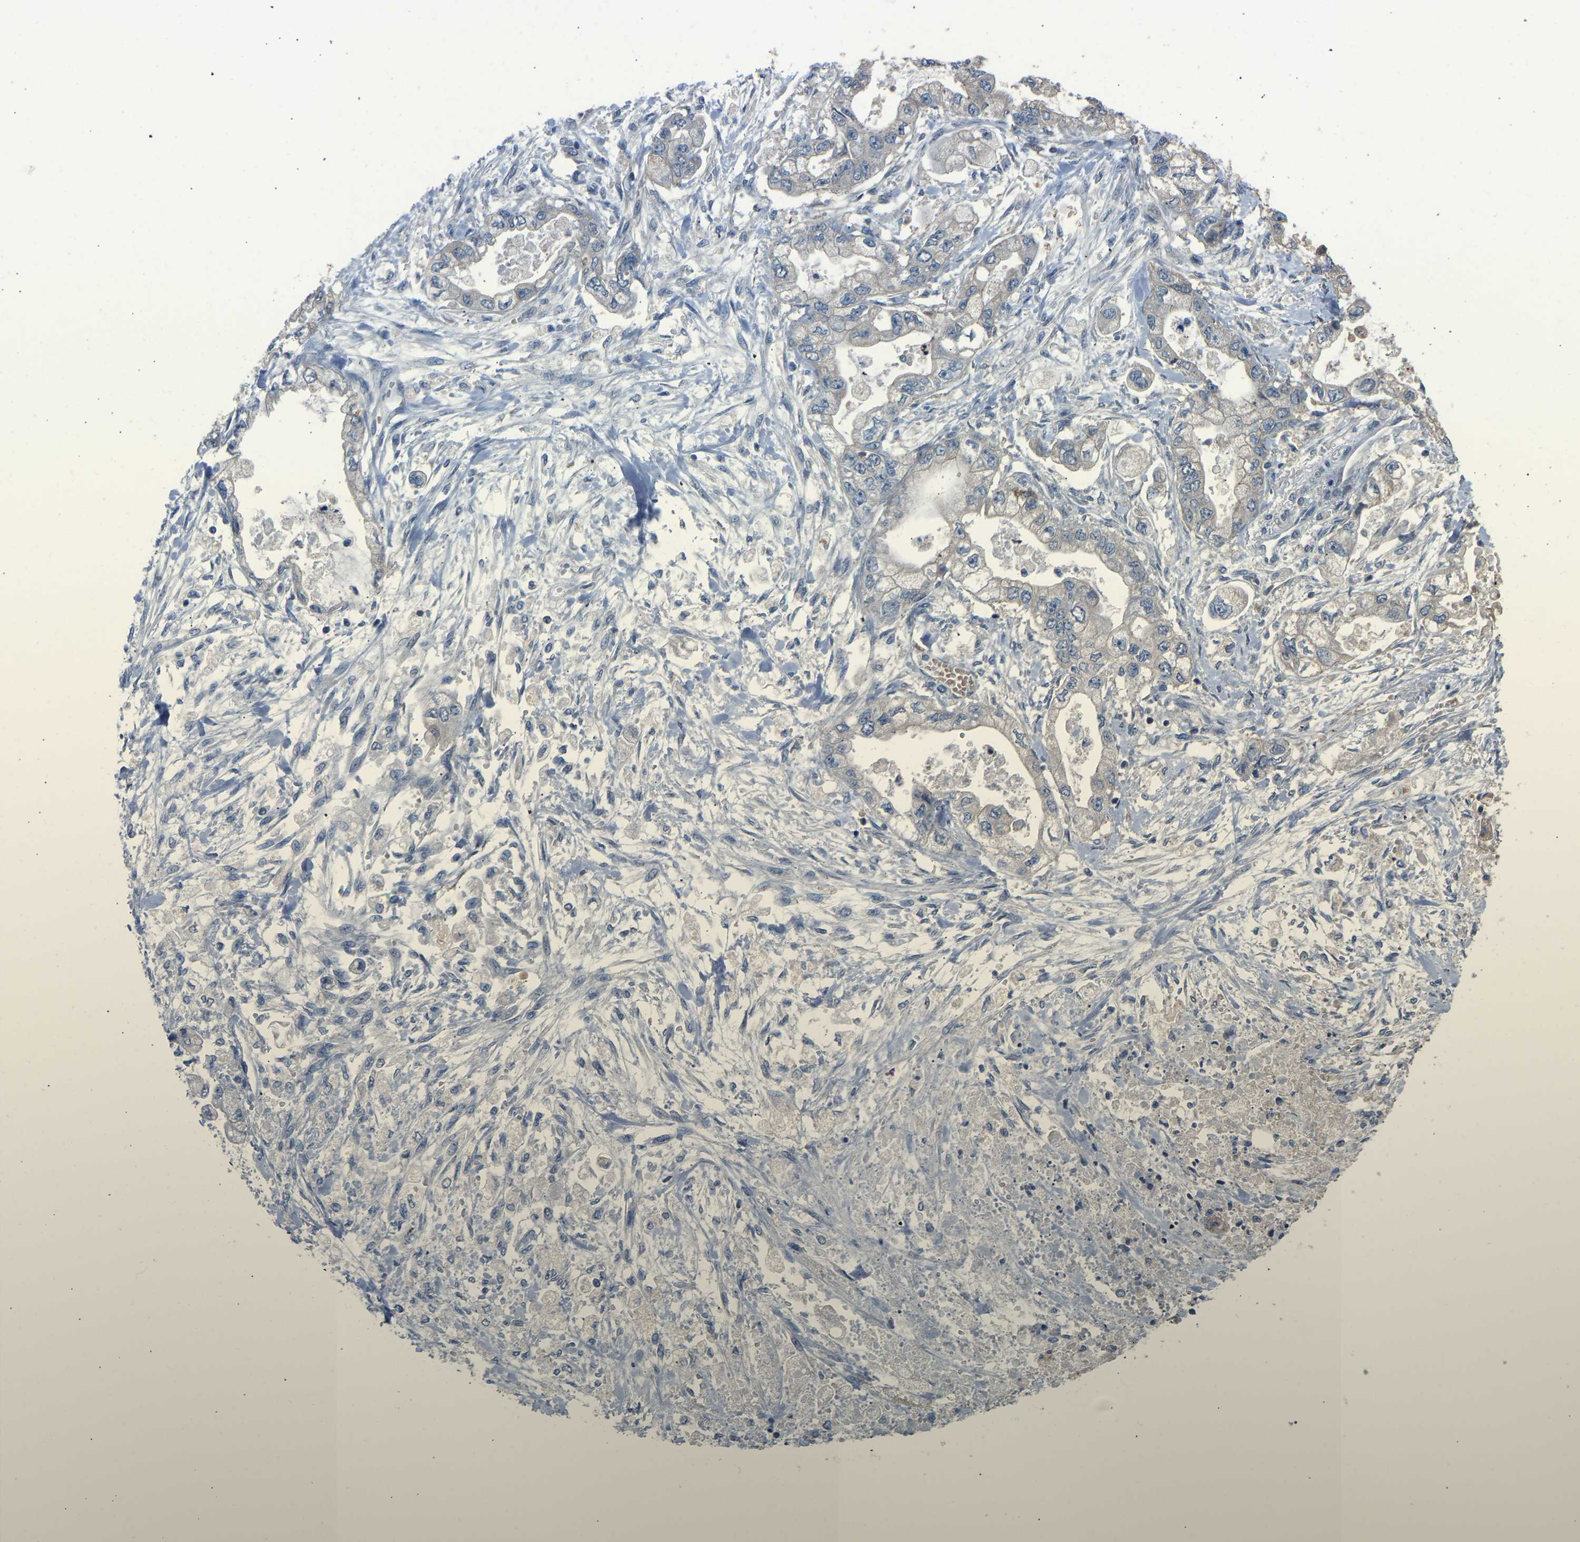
{"staining": {"intensity": "negative", "quantity": "none", "location": "none"}, "tissue": "stomach cancer", "cell_type": "Tumor cells", "image_type": "cancer", "snomed": [{"axis": "morphology", "description": "Normal tissue, NOS"}, {"axis": "morphology", "description": "Adenocarcinoma, NOS"}, {"axis": "topography", "description": "Stomach"}], "caption": "Immunohistochemistry (IHC) micrograph of human stomach cancer (adenocarcinoma) stained for a protein (brown), which displays no expression in tumor cells. Nuclei are stained in blue.", "gene": "CDK2AP1", "patient": {"sex": "male", "age": 62}}